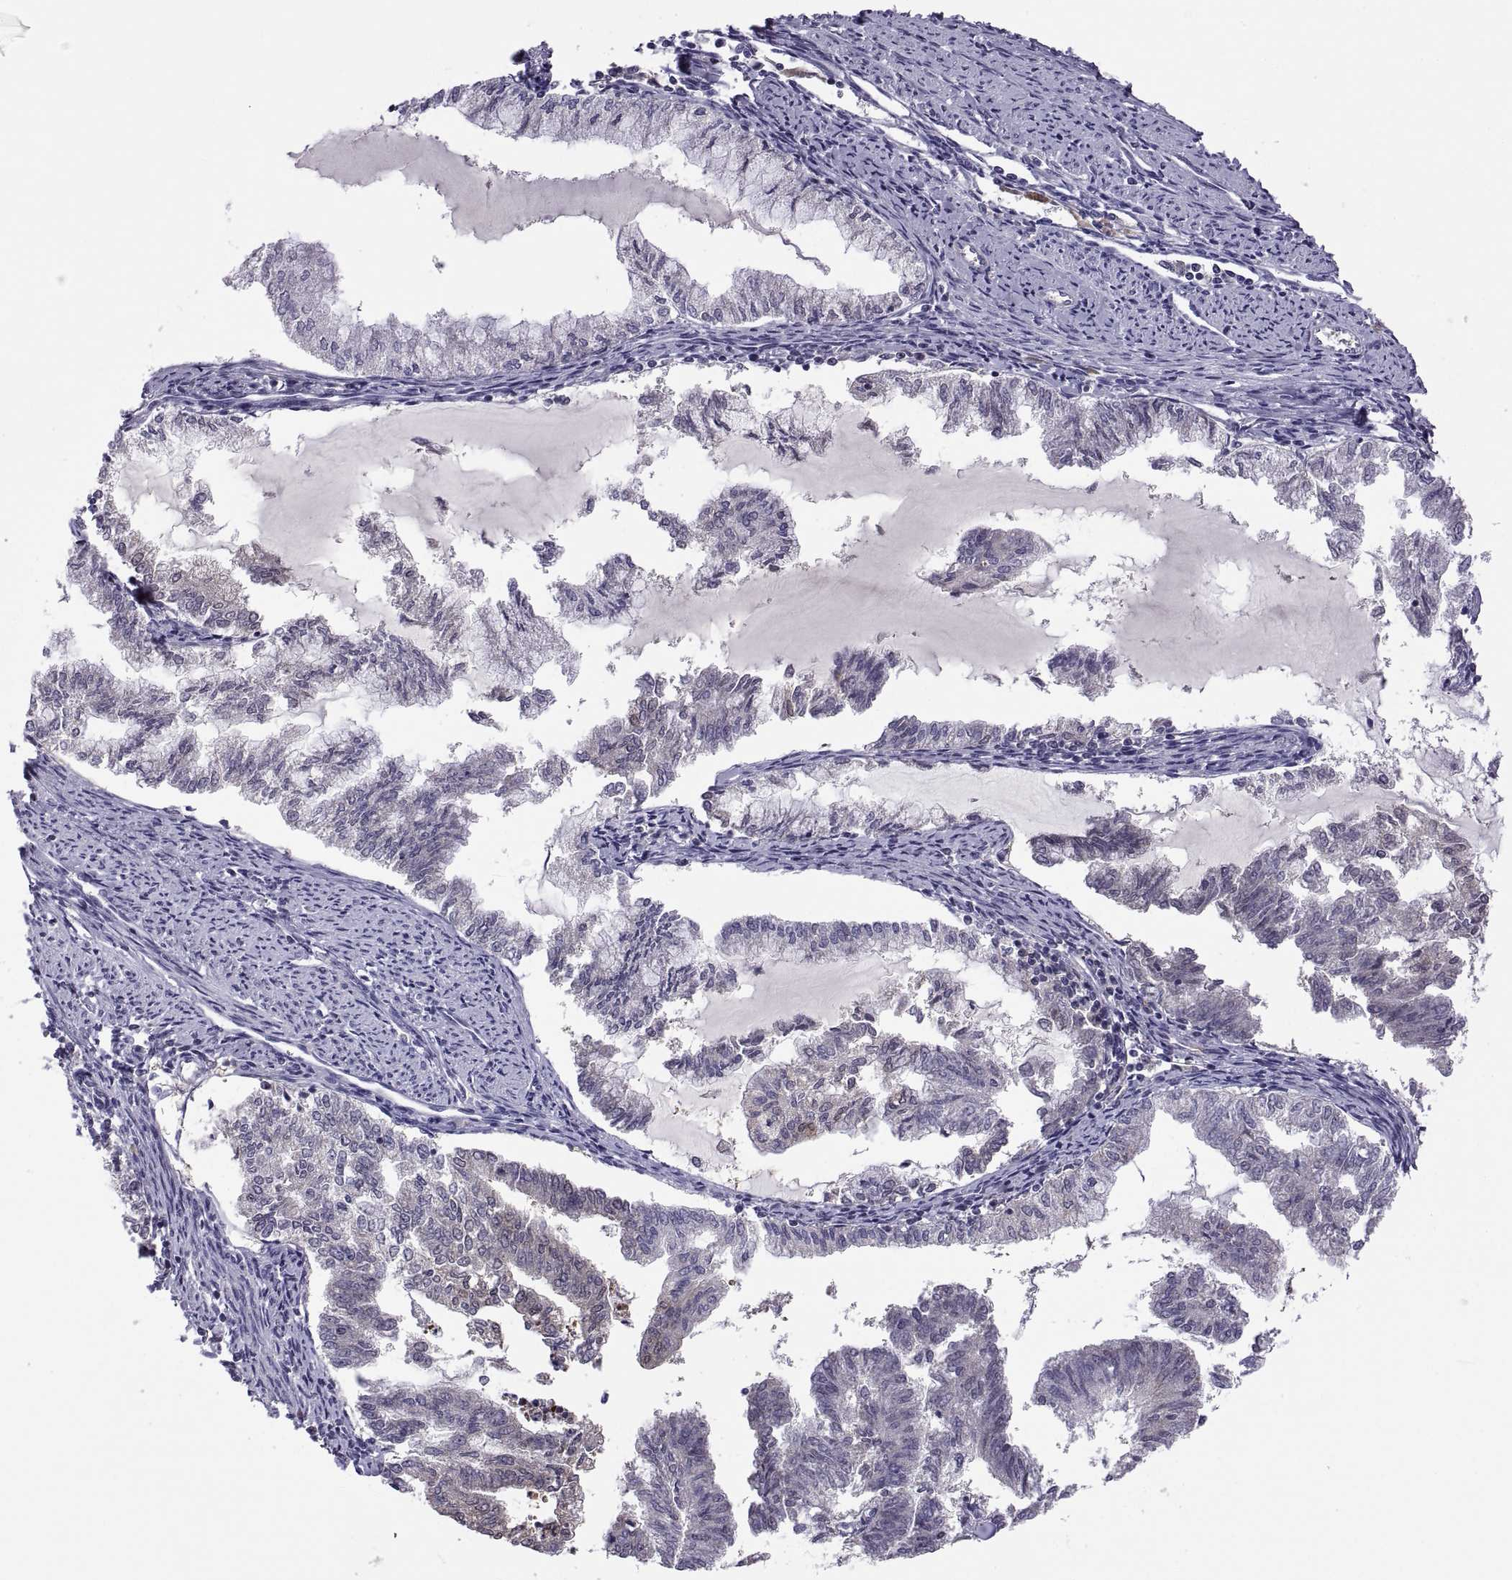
{"staining": {"intensity": "negative", "quantity": "none", "location": "none"}, "tissue": "endometrial cancer", "cell_type": "Tumor cells", "image_type": "cancer", "snomed": [{"axis": "morphology", "description": "Adenocarcinoma, NOS"}, {"axis": "topography", "description": "Endometrium"}], "caption": "Tumor cells show no significant protein expression in adenocarcinoma (endometrial). (DAB (3,3'-diaminobenzidine) immunohistochemistry, high magnification).", "gene": "FGF9", "patient": {"sex": "female", "age": 79}}